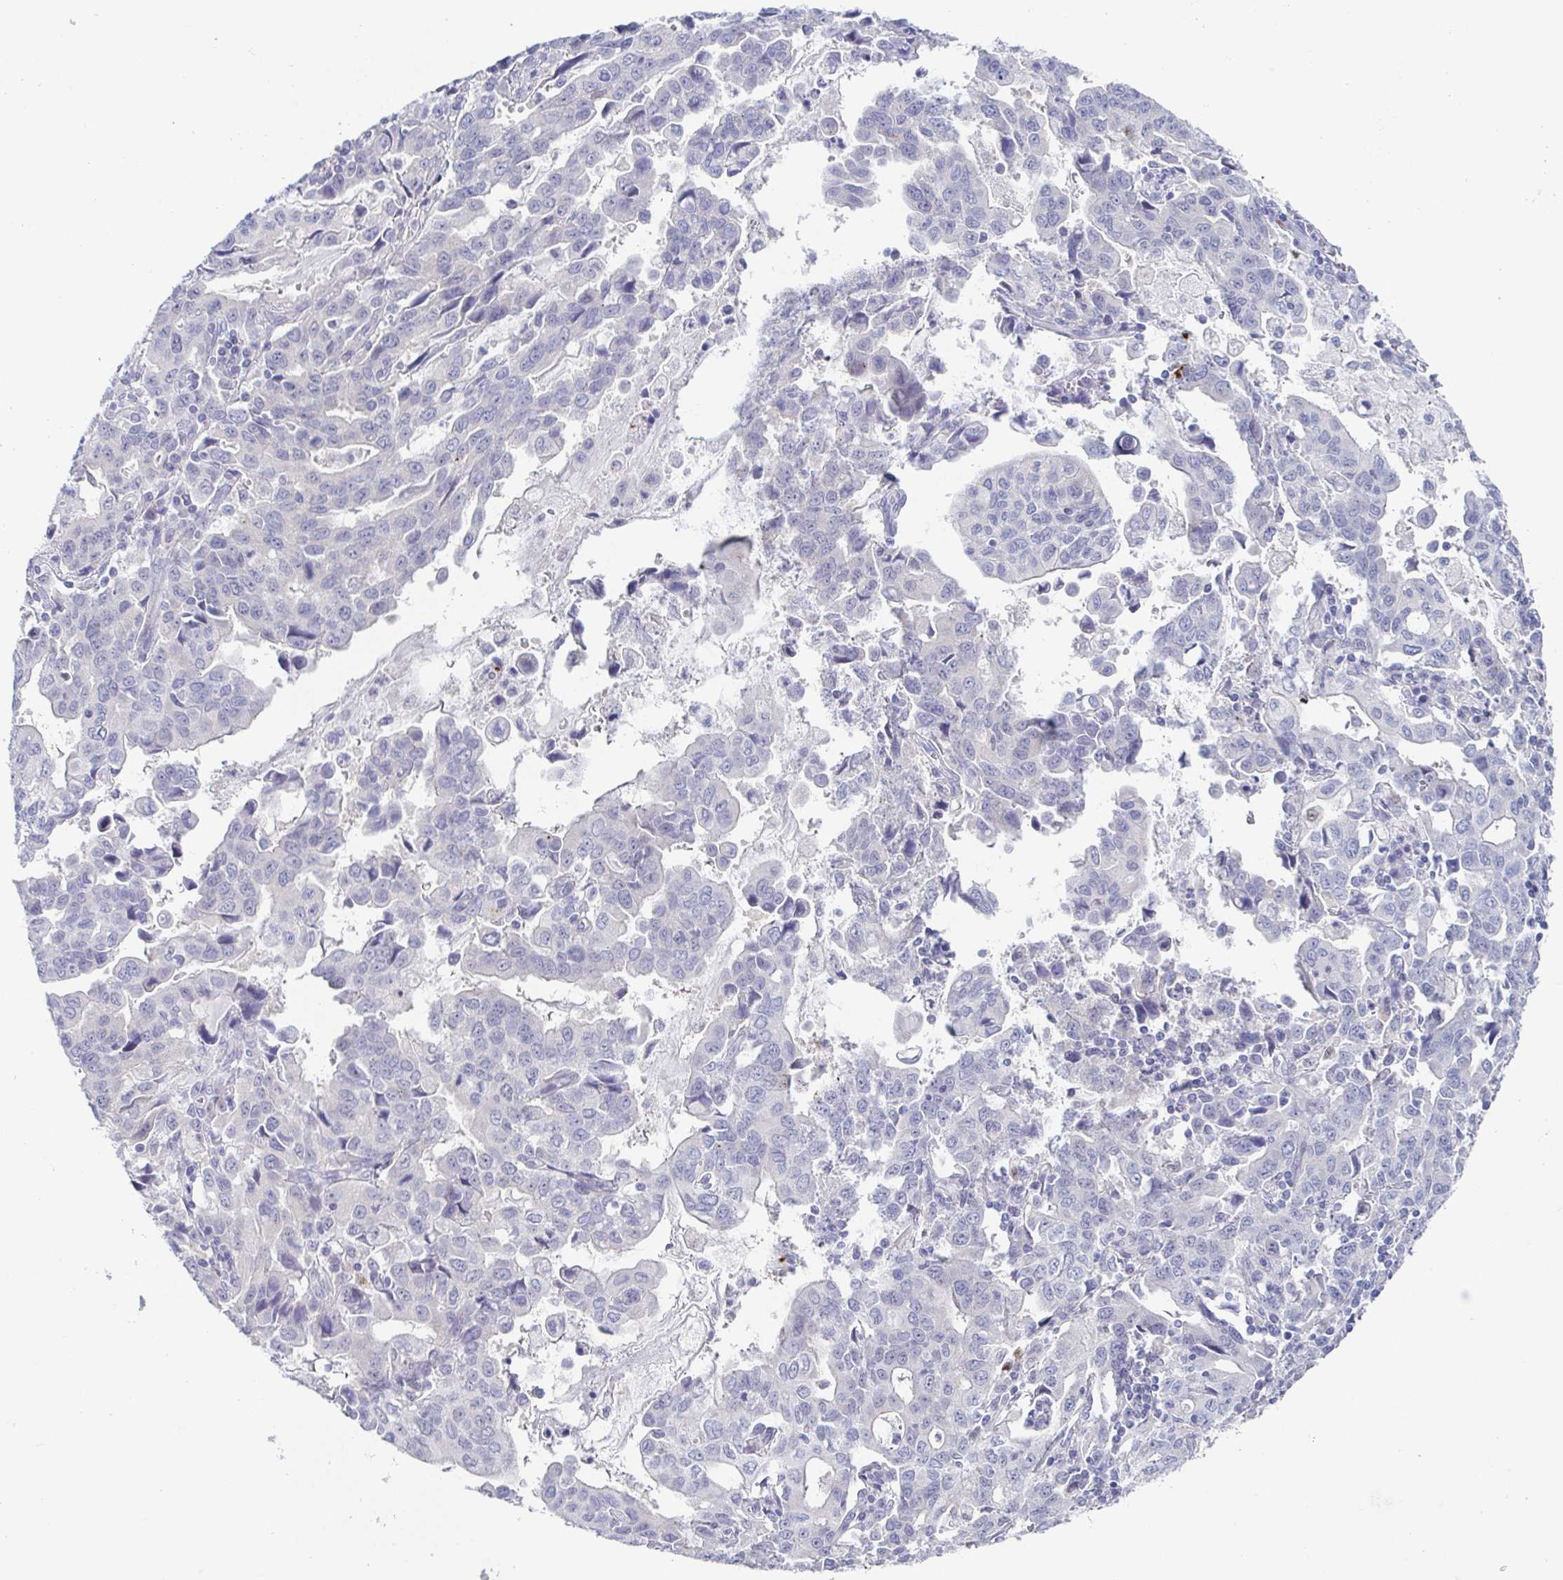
{"staining": {"intensity": "negative", "quantity": "none", "location": "none"}, "tissue": "stomach cancer", "cell_type": "Tumor cells", "image_type": "cancer", "snomed": [{"axis": "morphology", "description": "Adenocarcinoma, NOS"}, {"axis": "topography", "description": "Stomach, upper"}], "caption": "IHC photomicrograph of neoplastic tissue: human stomach adenocarcinoma stained with DAB shows no significant protein positivity in tumor cells.", "gene": "HTR2A", "patient": {"sex": "male", "age": 85}}